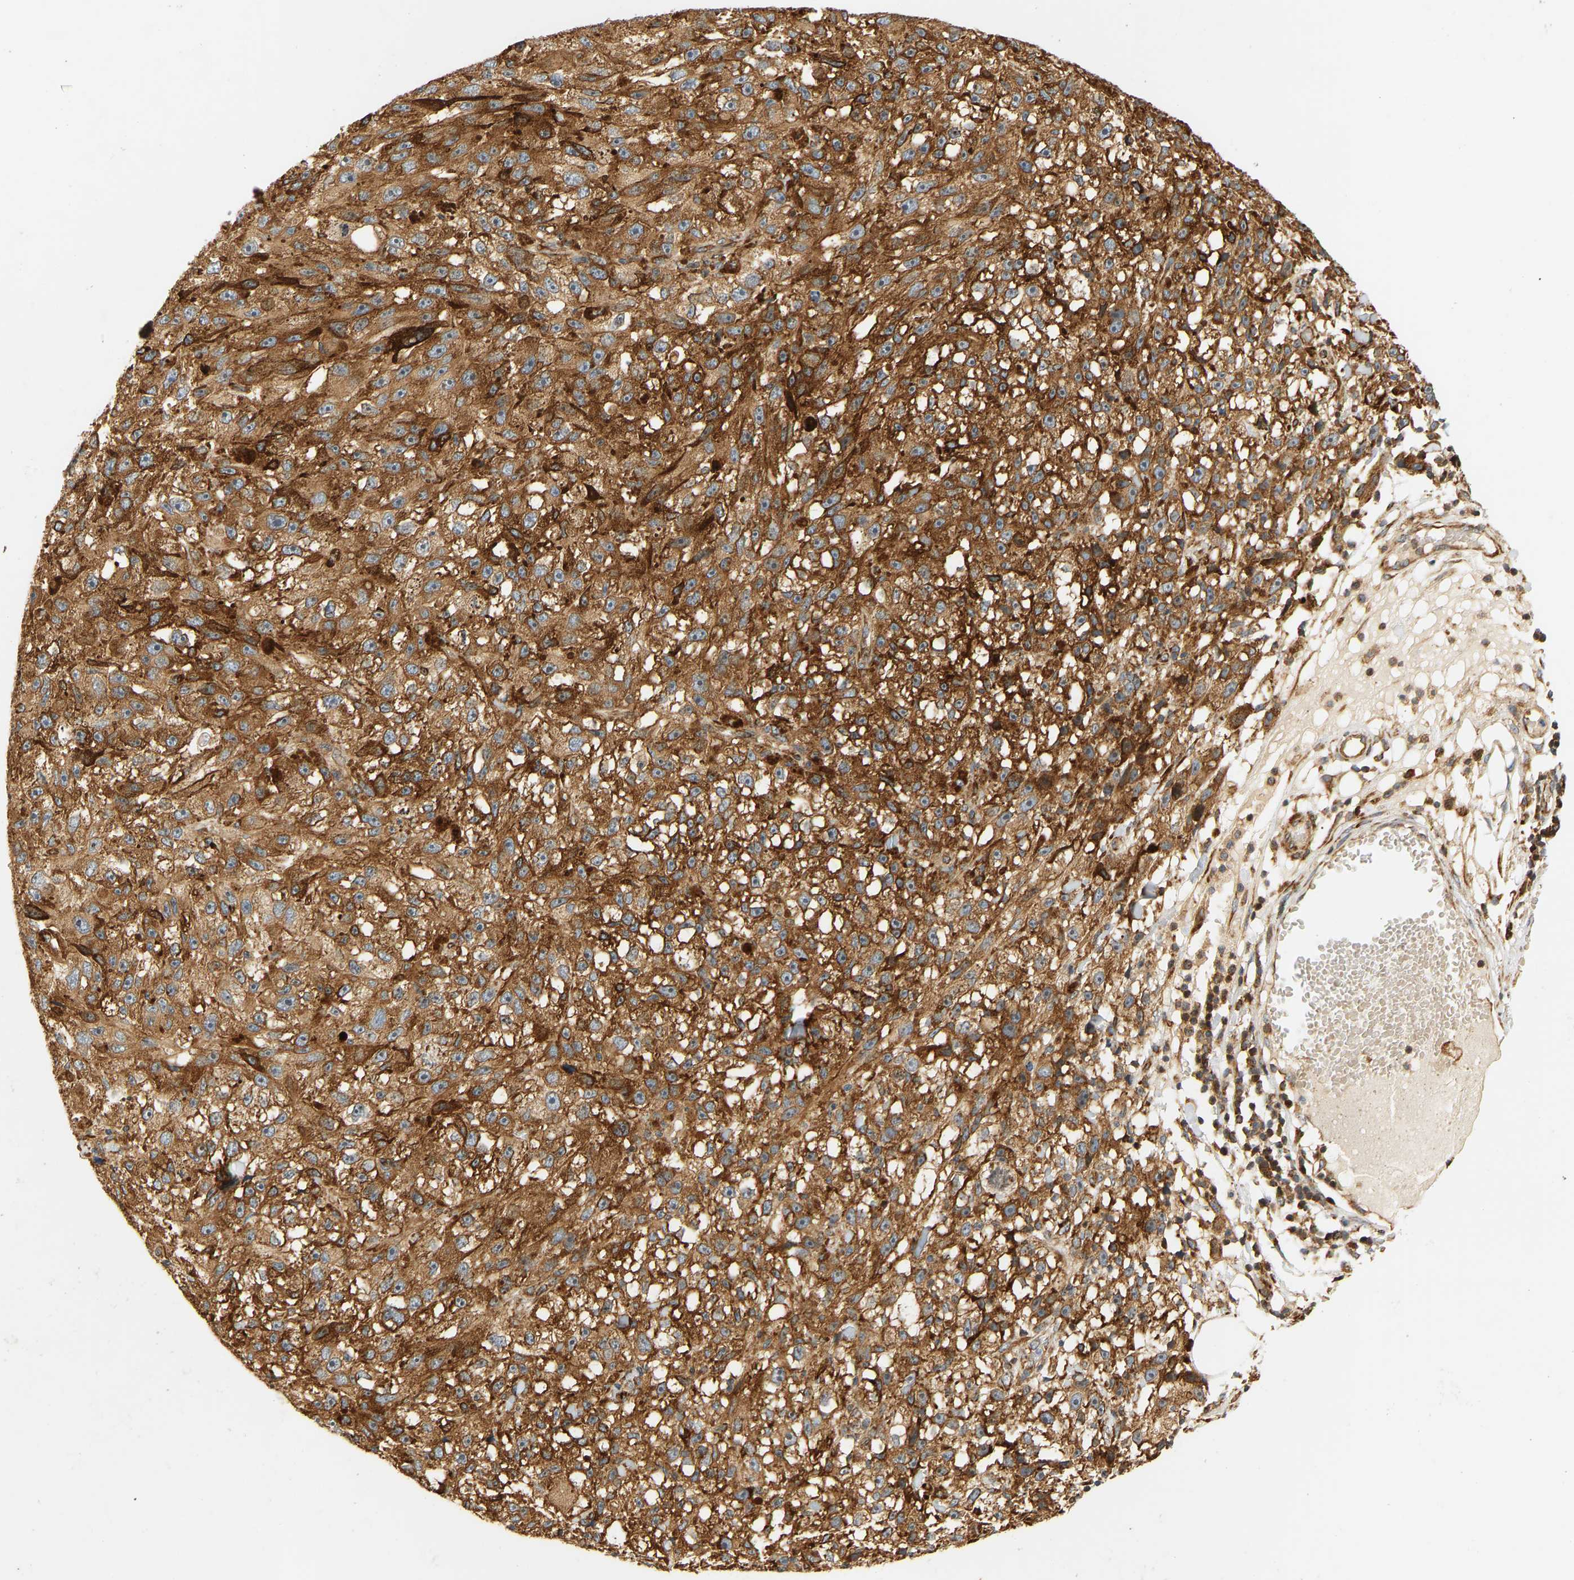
{"staining": {"intensity": "strong", "quantity": ">75%", "location": "cytoplasmic/membranous"}, "tissue": "melanoma", "cell_type": "Tumor cells", "image_type": "cancer", "snomed": [{"axis": "morphology", "description": "Malignant melanoma, NOS"}, {"axis": "topography", "description": "Skin"}], "caption": "Protein expression analysis of human melanoma reveals strong cytoplasmic/membranous staining in about >75% of tumor cells.", "gene": "RPS14", "patient": {"sex": "female", "age": 104}}